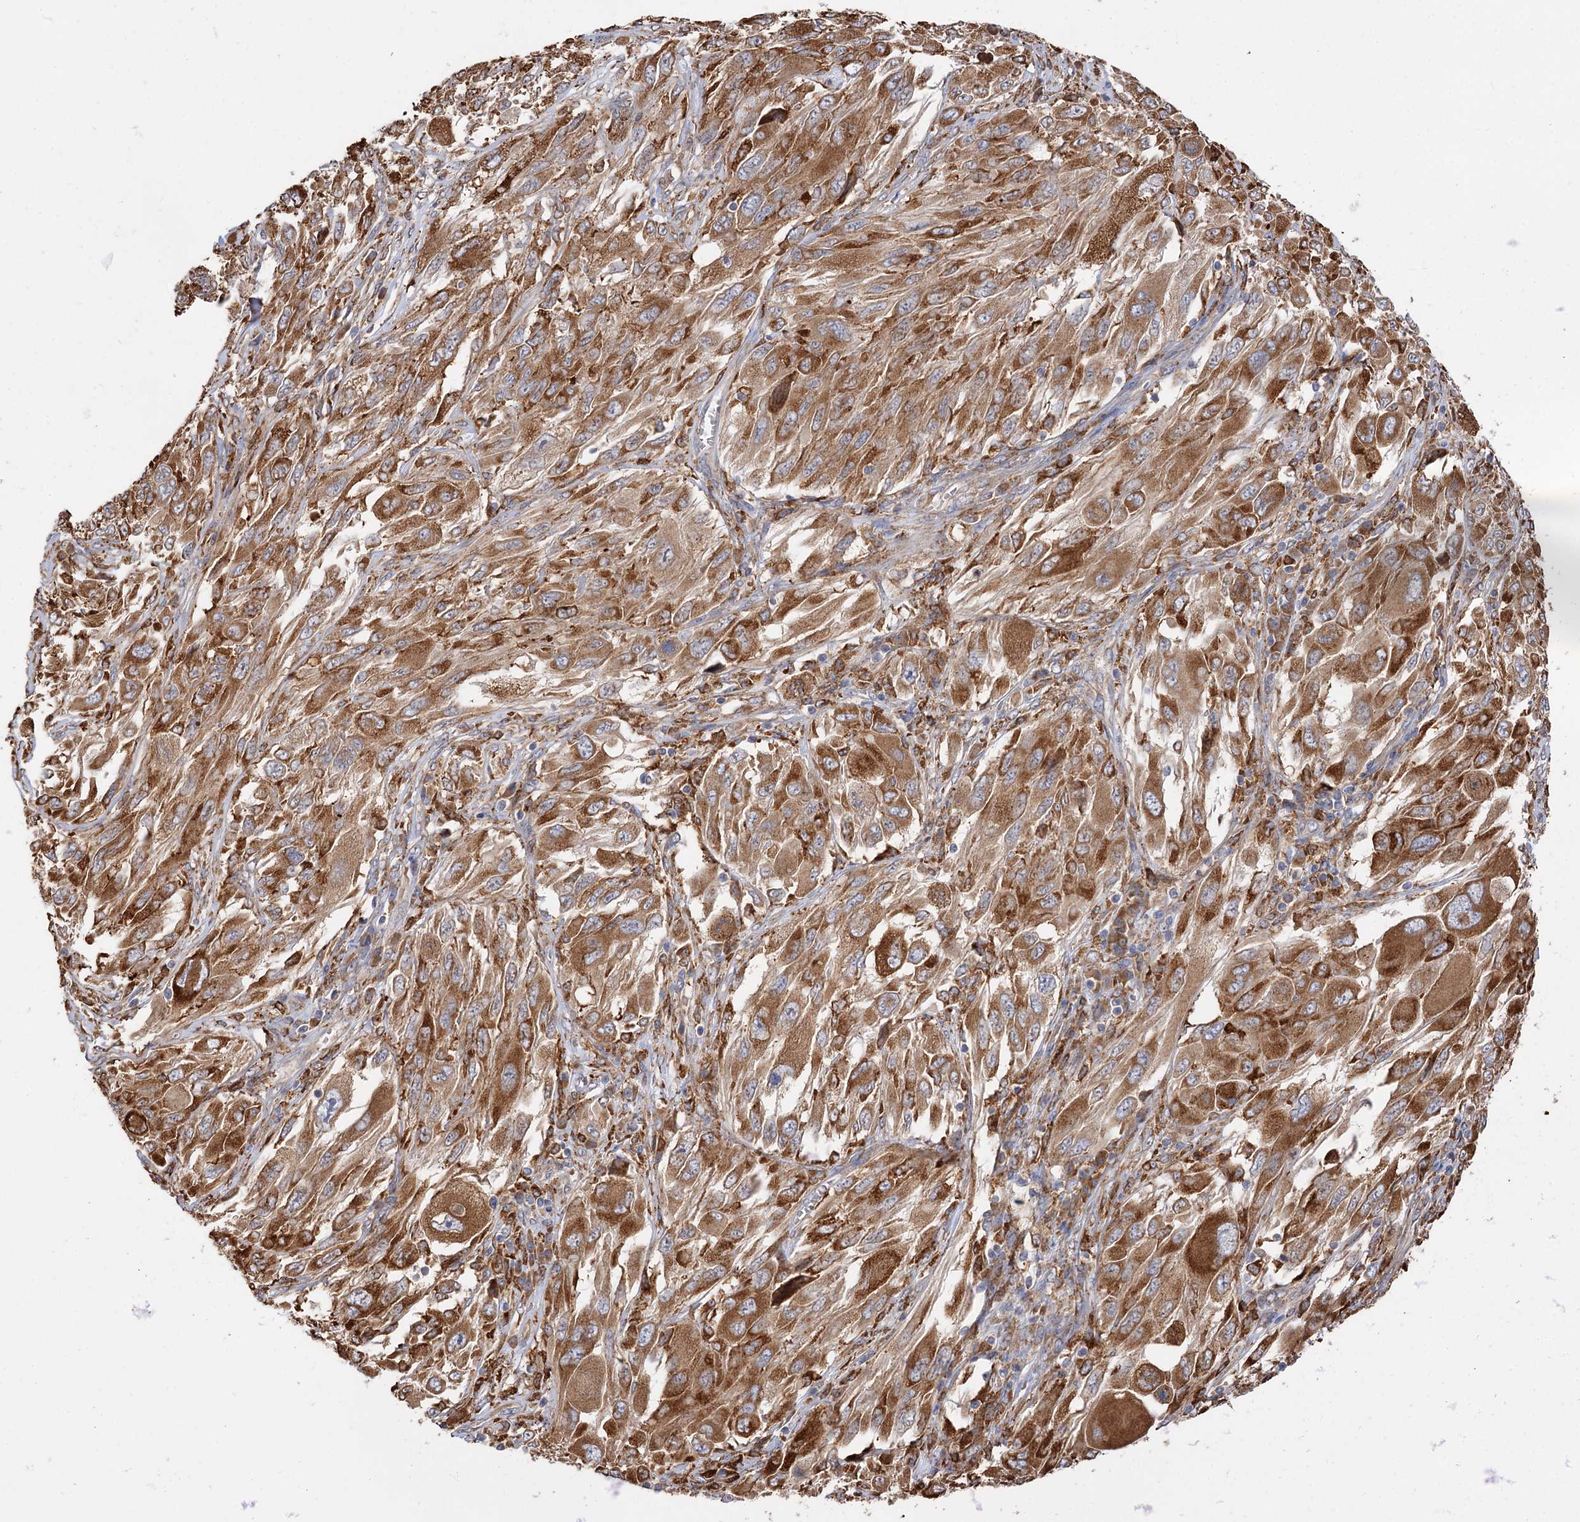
{"staining": {"intensity": "moderate", "quantity": ">75%", "location": "cytoplasmic/membranous"}, "tissue": "melanoma", "cell_type": "Tumor cells", "image_type": "cancer", "snomed": [{"axis": "morphology", "description": "Malignant melanoma, NOS"}, {"axis": "topography", "description": "Skin"}], "caption": "Immunohistochemical staining of human melanoma shows medium levels of moderate cytoplasmic/membranous protein expression in about >75% of tumor cells.", "gene": "PPIP5K2", "patient": {"sex": "female", "age": 91}}